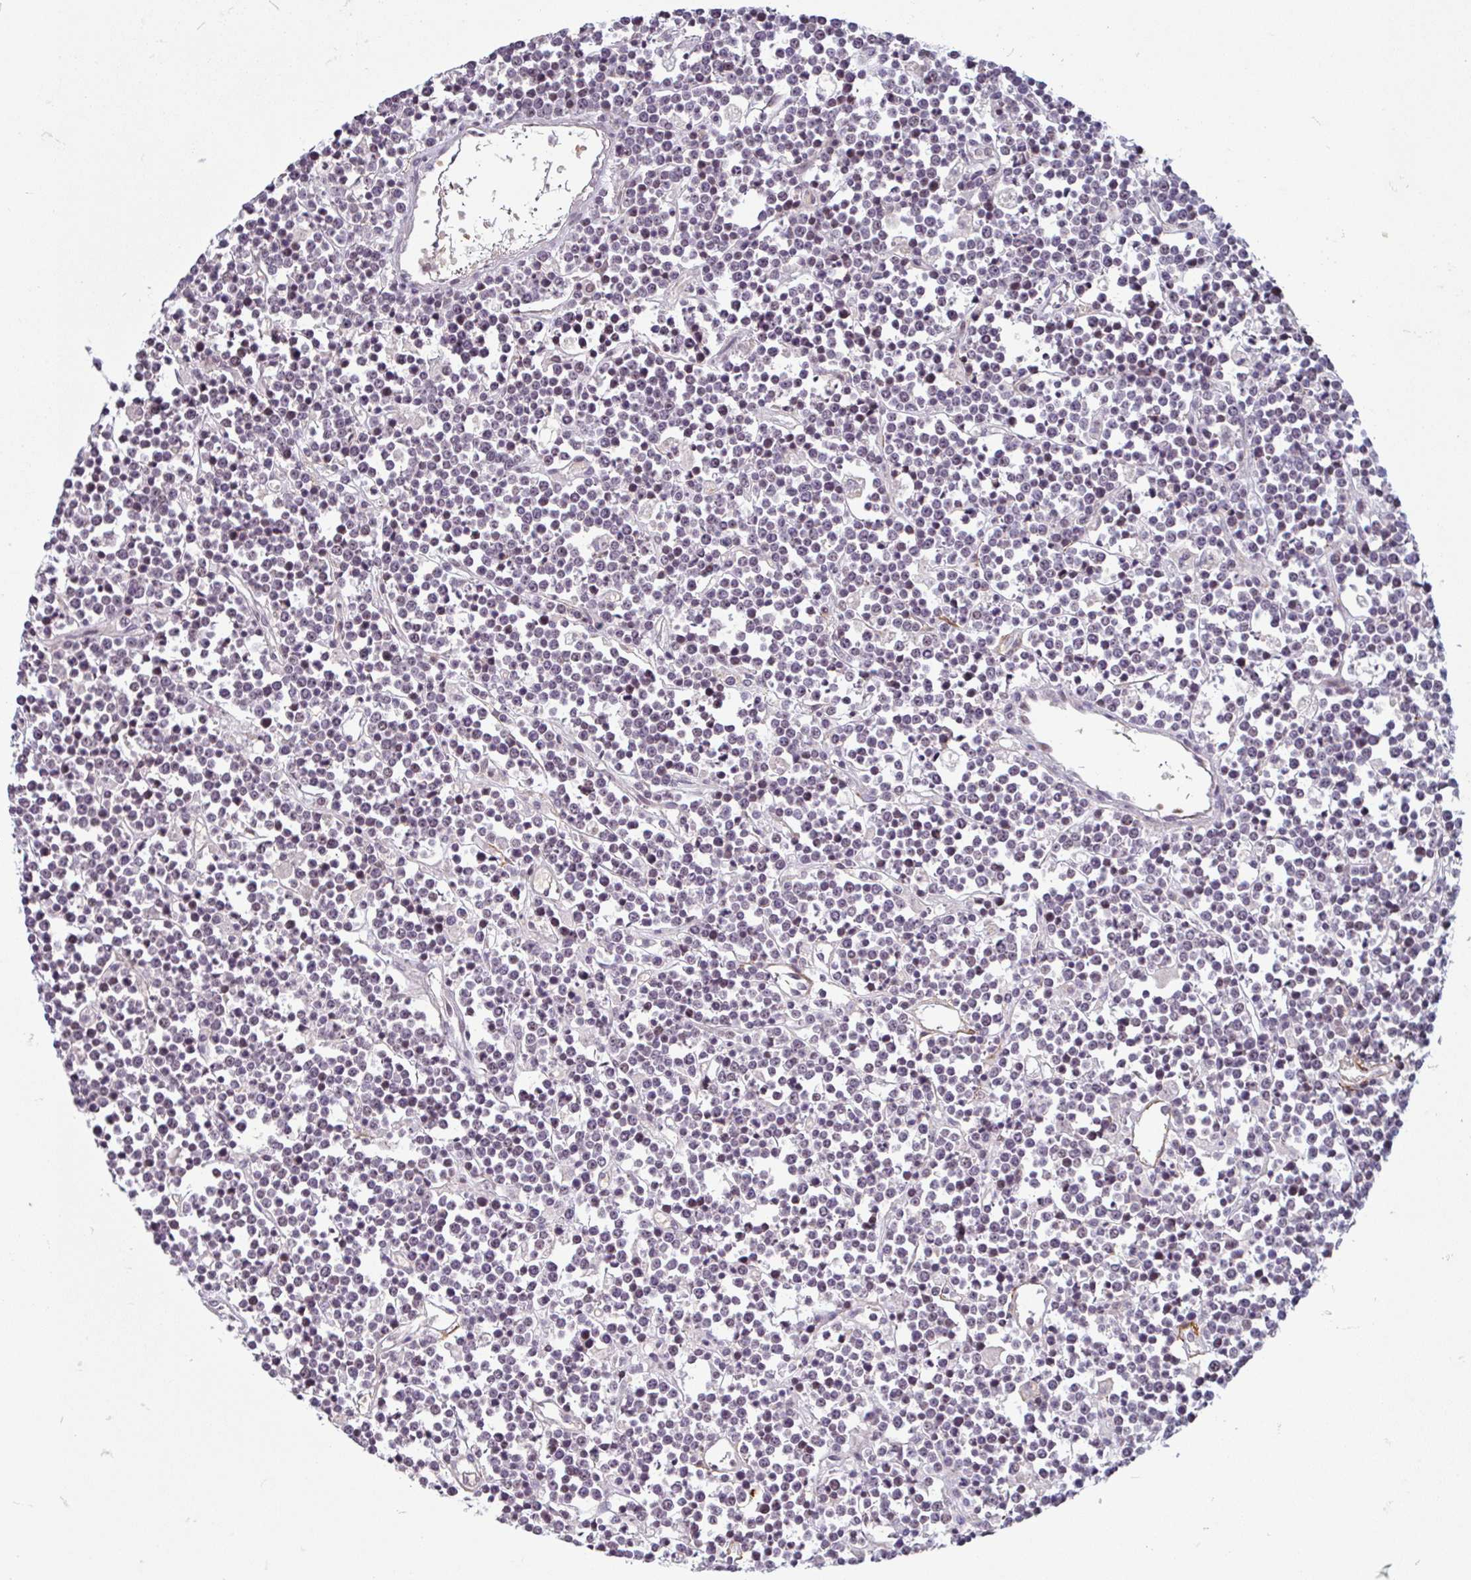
{"staining": {"intensity": "negative", "quantity": "none", "location": "none"}, "tissue": "lymphoma", "cell_type": "Tumor cells", "image_type": "cancer", "snomed": [{"axis": "morphology", "description": "Malignant lymphoma, non-Hodgkin's type, High grade"}, {"axis": "topography", "description": "Ovary"}], "caption": "Immunohistochemistry image of neoplastic tissue: human malignant lymphoma, non-Hodgkin's type (high-grade) stained with DAB (3,3'-diaminobenzidine) exhibits no significant protein positivity in tumor cells.", "gene": "TMEM119", "patient": {"sex": "female", "age": 56}}